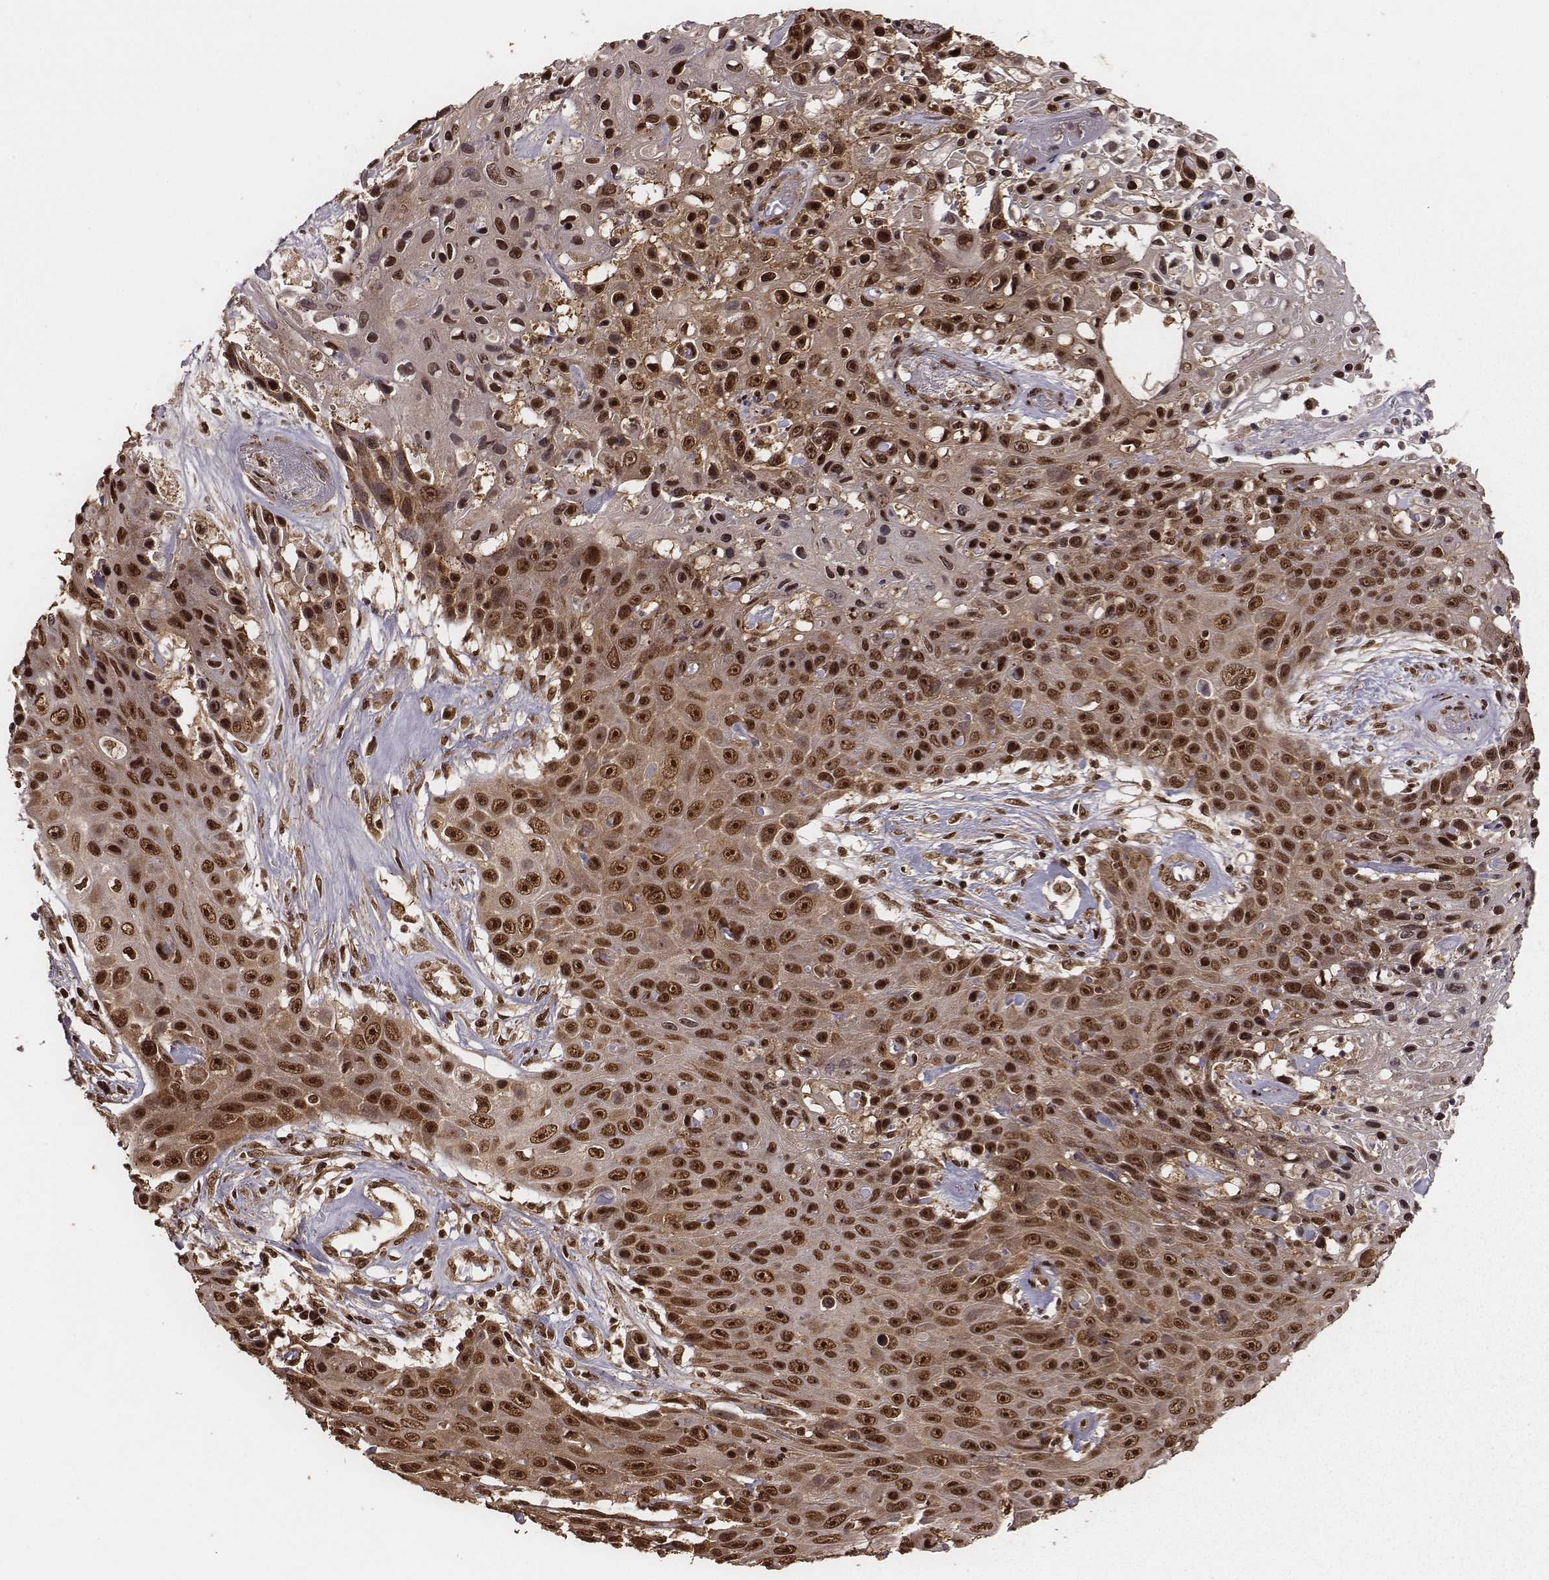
{"staining": {"intensity": "strong", "quantity": ">75%", "location": "cytoplasmic/membranous,nuclear"}, "tissue": "skin cancer", "cell_type": "Tumor cells", "image_type": "cancer", "snomed": [{"axis": "morphology", "description": "Squamous cell carcinoma, NOS"}, {"axis": "topography", "description": "Skin"}], "caption": "Strong cytoplasmic/membranous and nuclear expression for a protein is seen in about >75% of tumor cells of skin squamous cell carcinoma using immunohistochemistry.", "gene": "NFX1", "patient": {"sex": "male", "age": 82}}